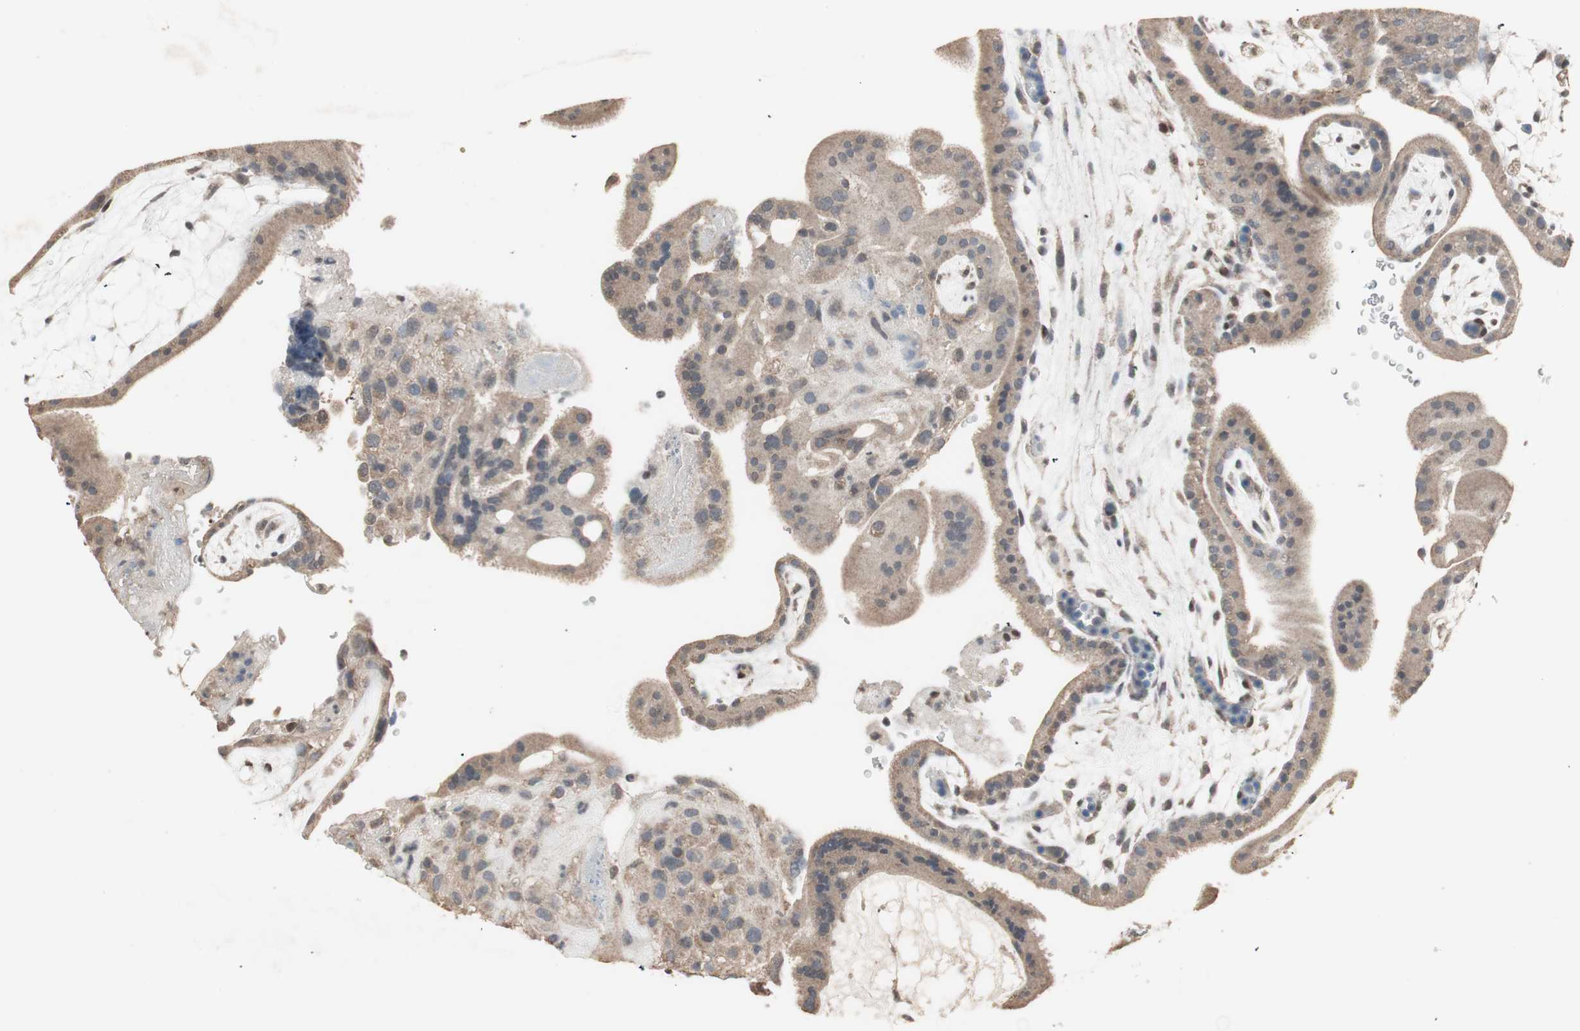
{"staining": {"intensity": "weak", "quantity": ">75%", "location": "cytoplasmic/membranous"}, "tissue": "placenta", "cell_type": "Decidual cells", "image_type": "normal", "snomed": [{"axis": "morphology", "description": "Normal tissue, NOS"}, {"axis": "topography", "description": "Placenta"}], "caption": "Immunohistochemistry histopathology image of benign placenta stained for a protein (brown), which shows low levels of weak cytoplasmic/membranous staining in about >75% of decidual cells.", "gene": "ZHX2", "patient": {"sex": "female", "age": 19}}